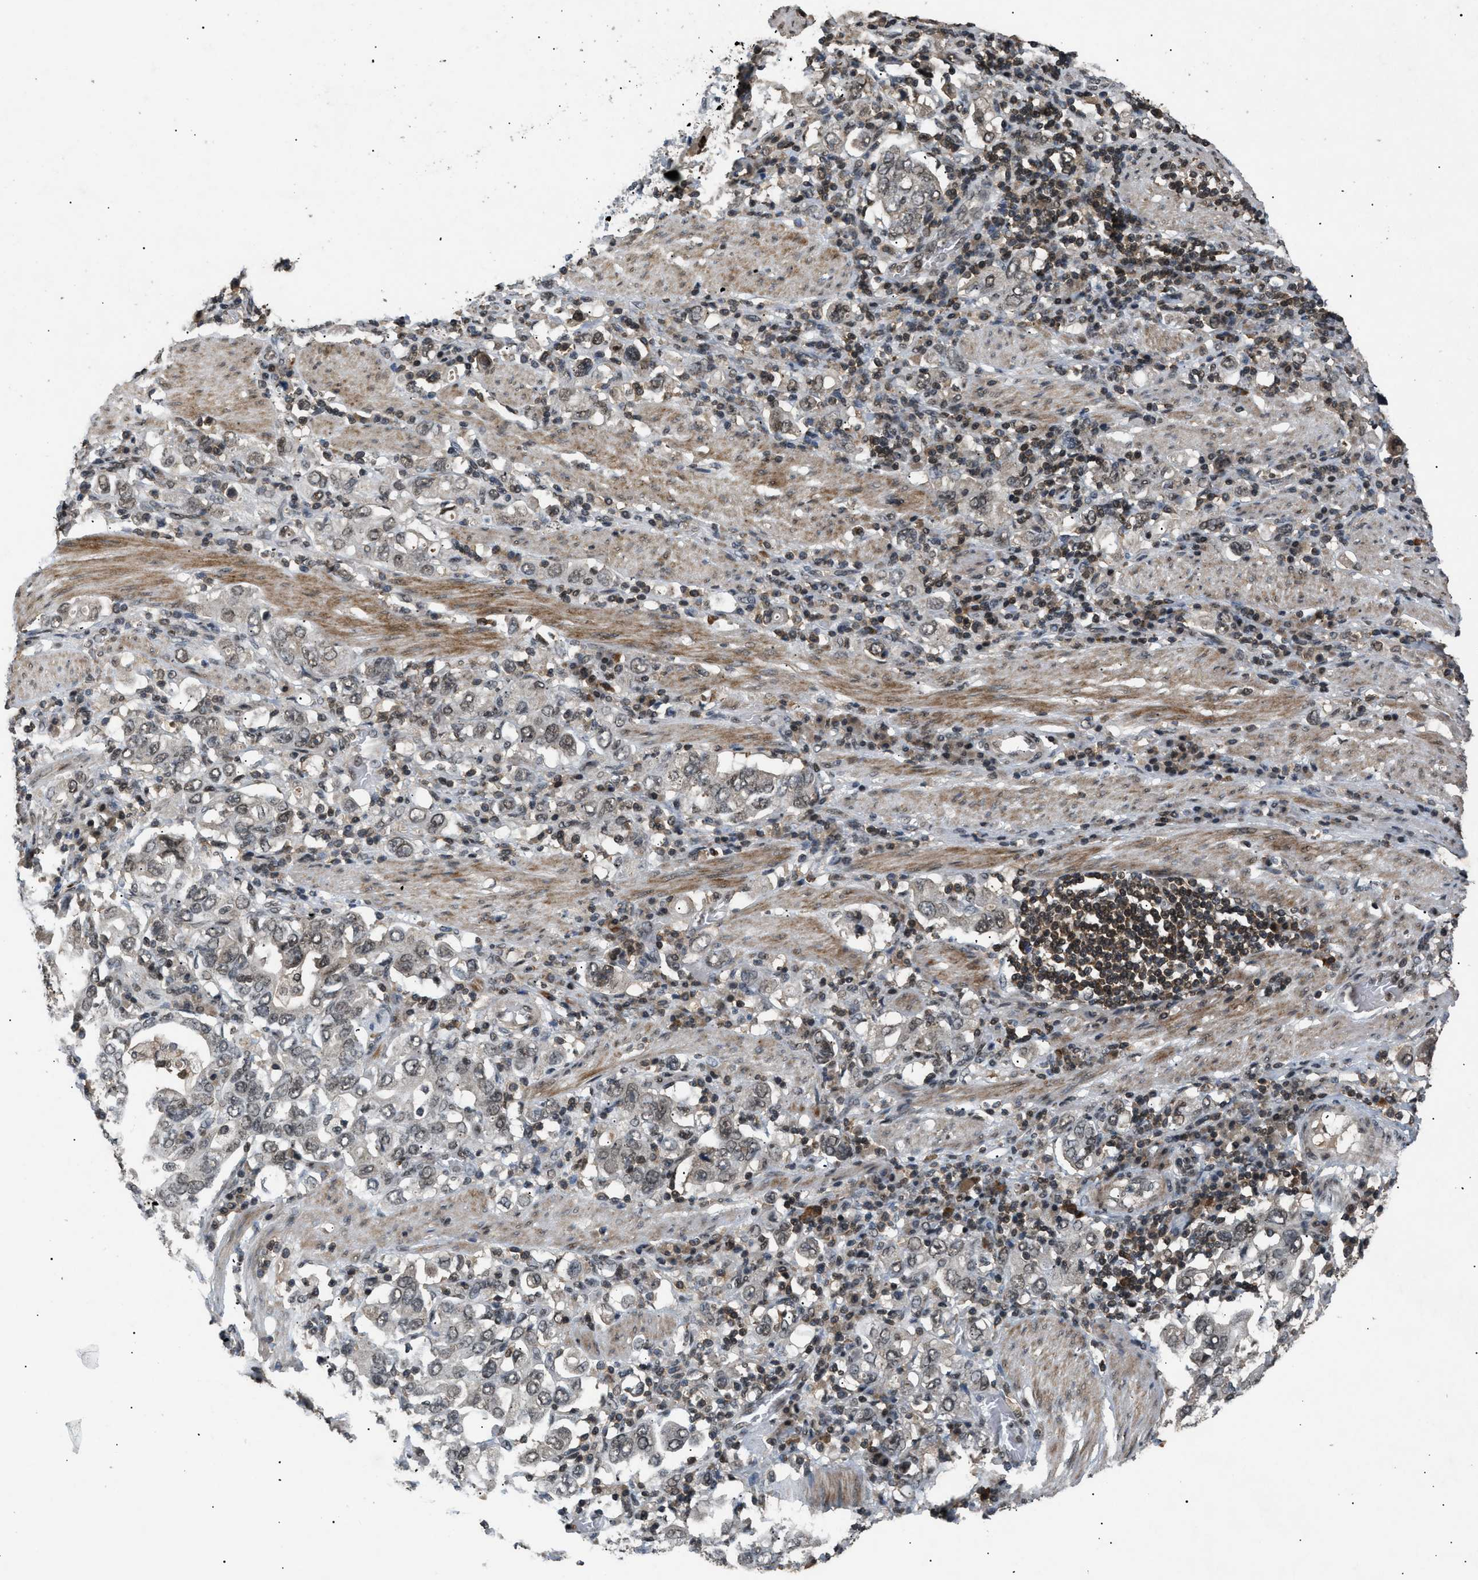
{"staining": {"intensity": "weak", "quantity": ">75%", "location": "nuclear"}, "tissue": "stomach cancer", "cell_type": "Tumor cells", "image_type": "cancer", "snomed": [{"axis": "morphology", "description": "Adenocarcinoma, NOS"}, {"axis": "topography", "description": "Stomach, upper"}], "caption": "Tumor cells exhibit low levels of weak nuclear expression in about >75% of cells in human stomach cancer (adenocarcinoma). (IHC, brightfield microscopy, high magnification).", "gene": "RBM5", "patient": {"sex": "male", "age": 62}}